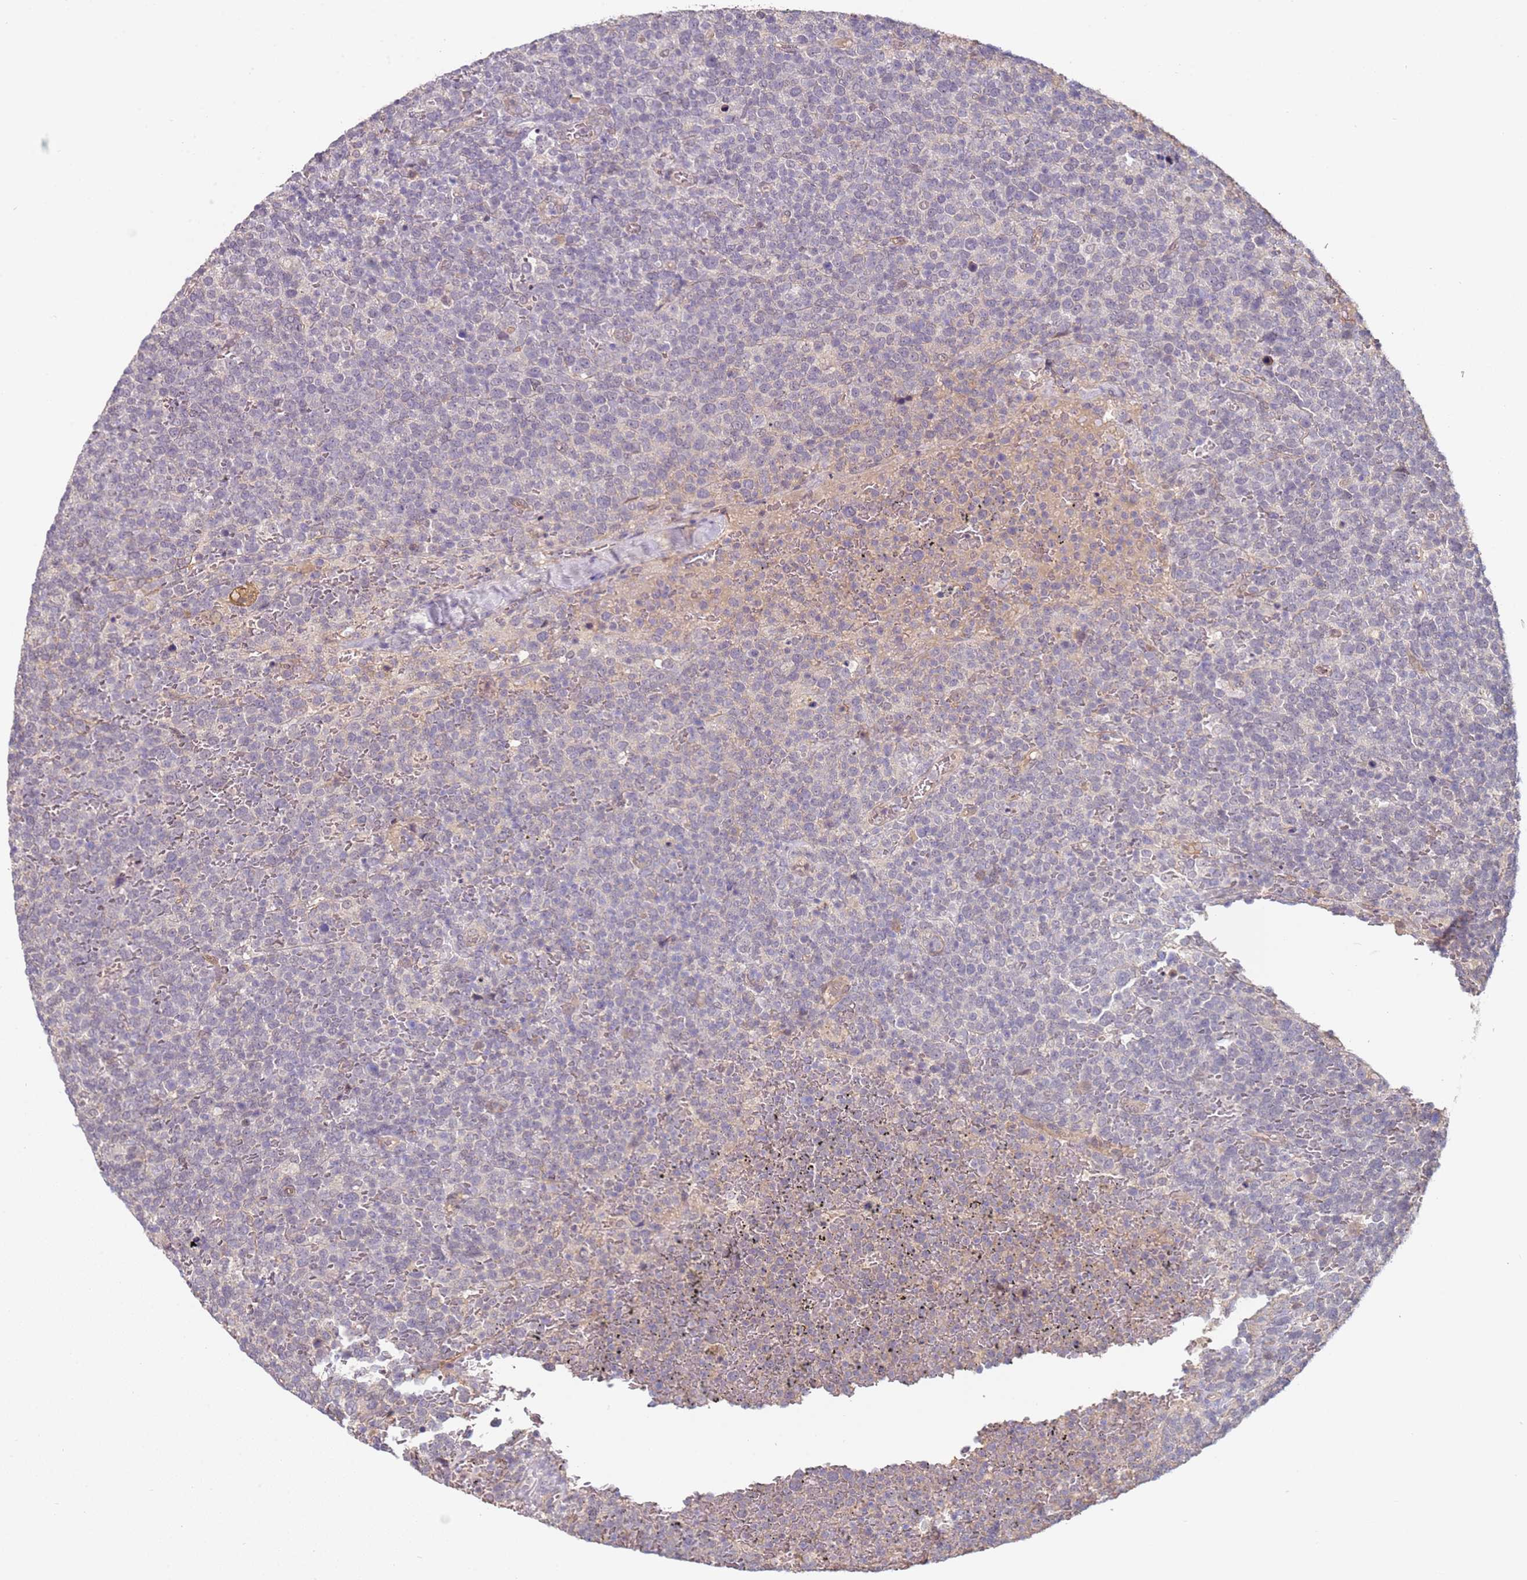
{"staining": {"intensity": "negative", "quantity": "none", "location": "none"}, "tissue": "lymphoma", "cell_type": "Tumor cells", "image_type": "cancer", "snomed": [{"axis": "morphology", "description": "Malignant lymphoma, non-Hodgkin's type, High grade"}, {"axis": "topography", "description": "Lymph node"}], "caption": "This is an IHC image of human lymphoma. There is no staining in tumor cells.", "gene": "WDR93", "patient": {"sex": "male", "age": 61}}